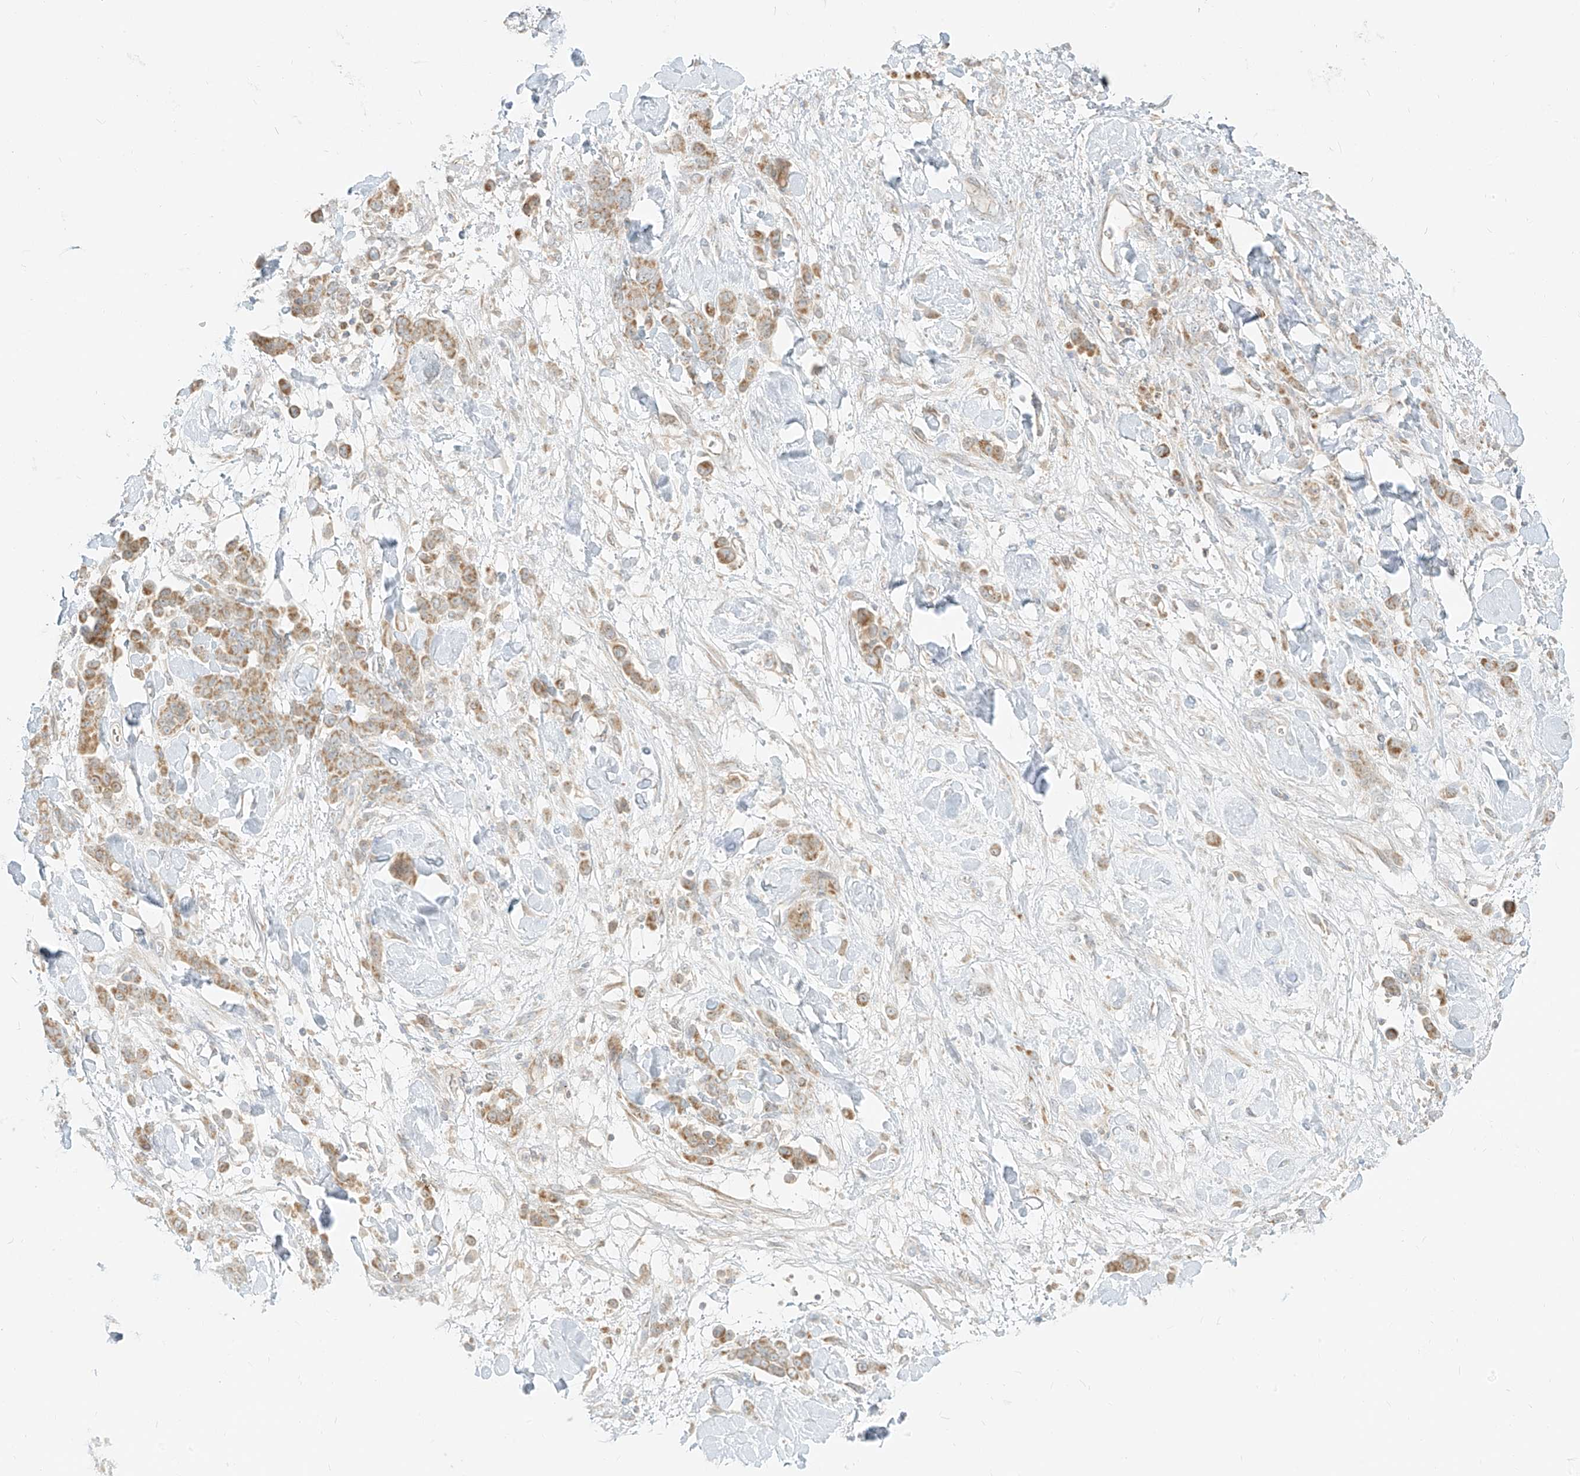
{"staining": {"intensity": "moderate", "quantity": ">75%", "location": "cytoplasmic/membranous"}, "tissue": "stomach cancer", "cell_type": "Tumor cells", "image_type": "cancer", "snomed": [{"axis": "morphology", "description": "Normal tissue, NOS"}, {"axis": "morphology", "description": "Adenocarcinoma, NOS"}, {"axis": "topography", "description": "Stomach"}], "caption": "An image showing moderate cytoplasmic/membranous staining in about >75% of tumor cells in stomach cancer, as visualized by brown immunohistochemical staining.", "gene": "ZIM3", "patient": {"sex": "male", "age": 82}}